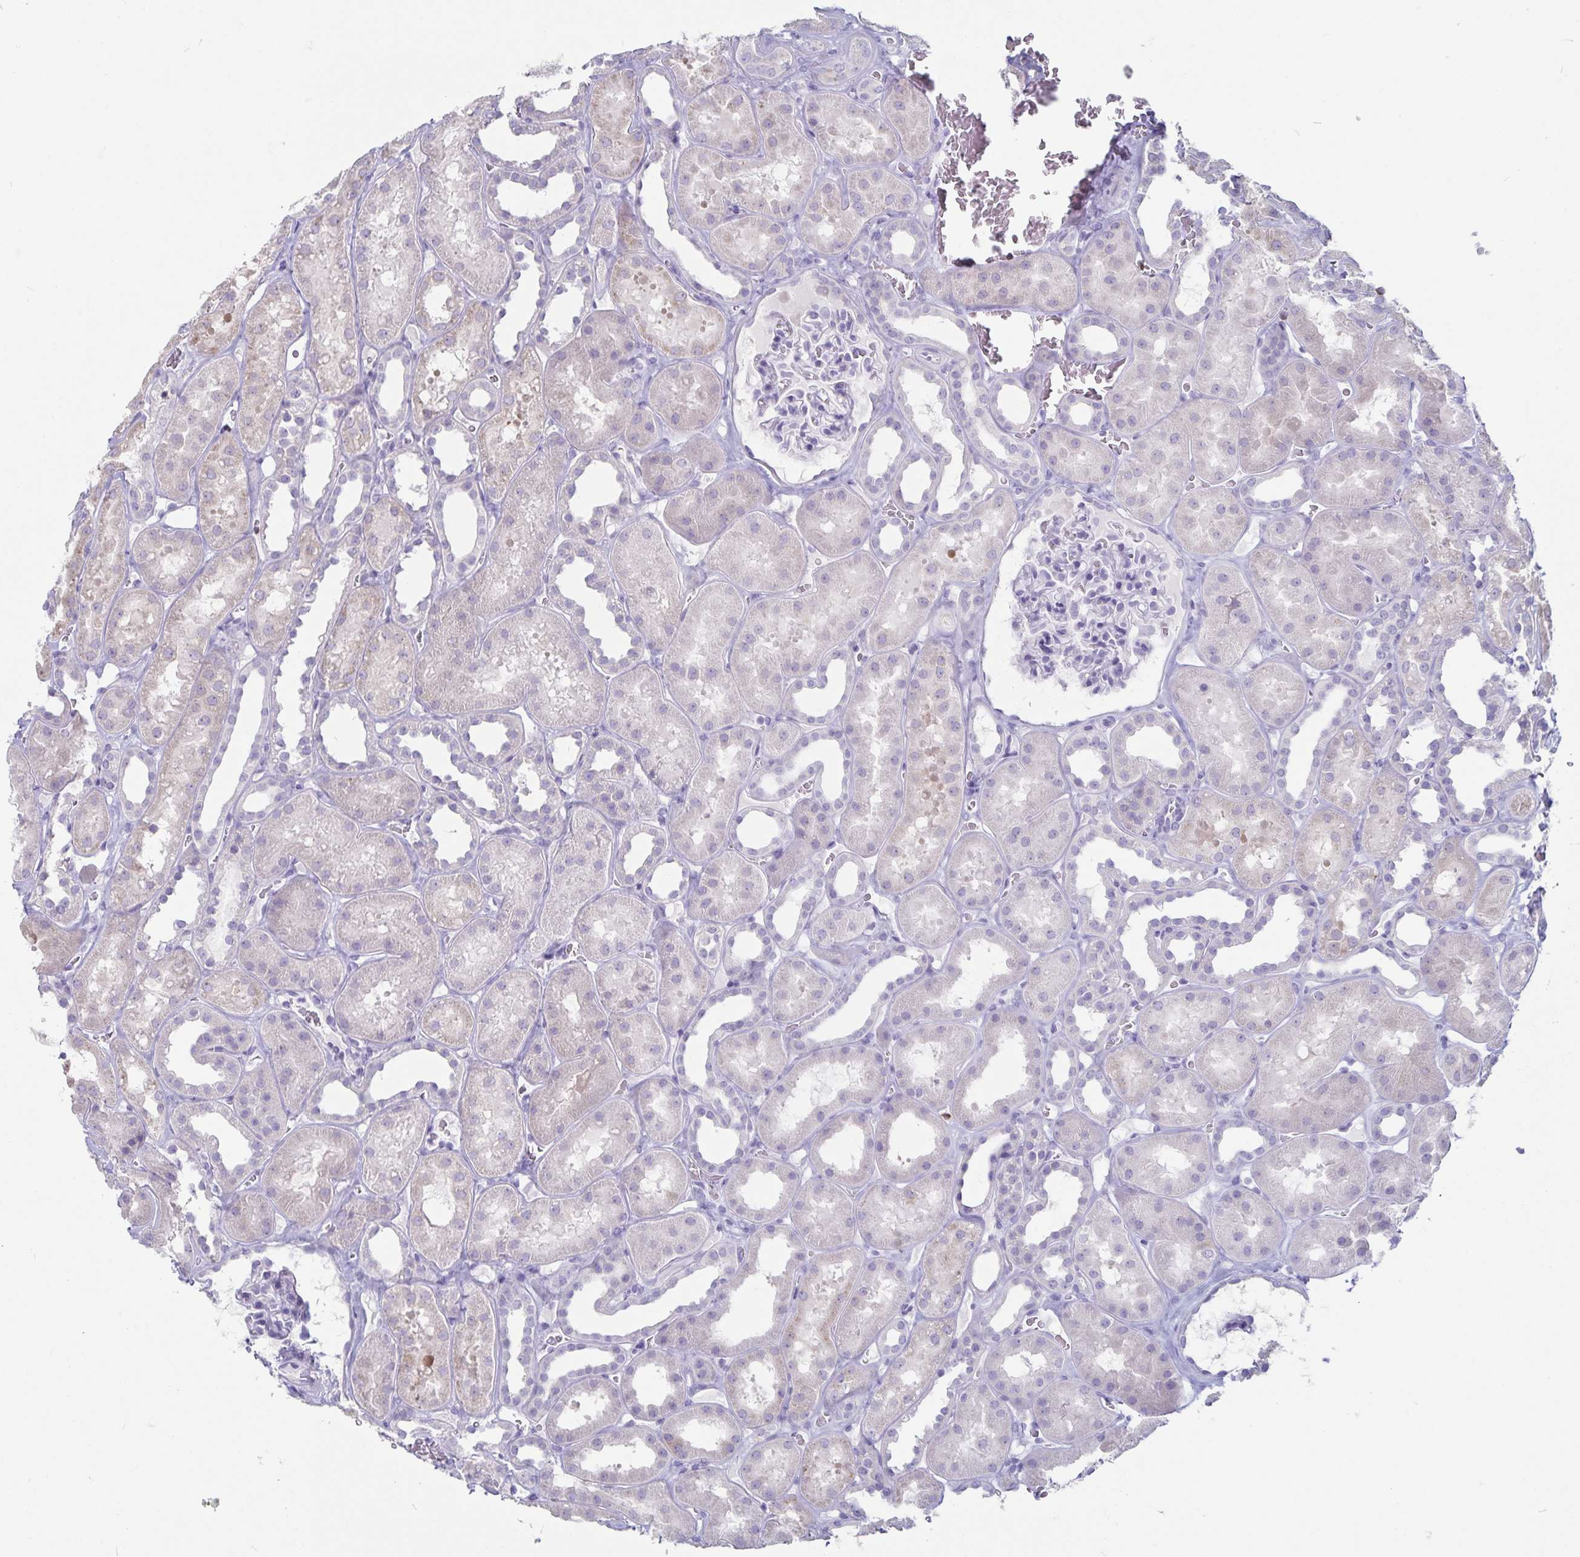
{"staining": {"intensity": "negative", "quantity": "none", "location": "none"}, "tissue": "kidney", "cell_type": "Cells in glomeruli", "image_type": "normal", "snomed": [{"axis": "morphology", "description": "Normal tissue, NOS"}, {"axis": "topography", "description": "Kidney"}], "caption": "High magnification brightfield microscopy of normal kidney stained with DAB (brown) and counterstained with hematoxylin (blue): cells in glomeruli show no significant expression. Brightfield microscopy of IHC stained with DAB (3,3'-diaminobenzidine) (brown) and hematoxylin (blue), captured at high magnification.", "gene": "GNLY", "patient": {"sex": "female", "age": 41}}